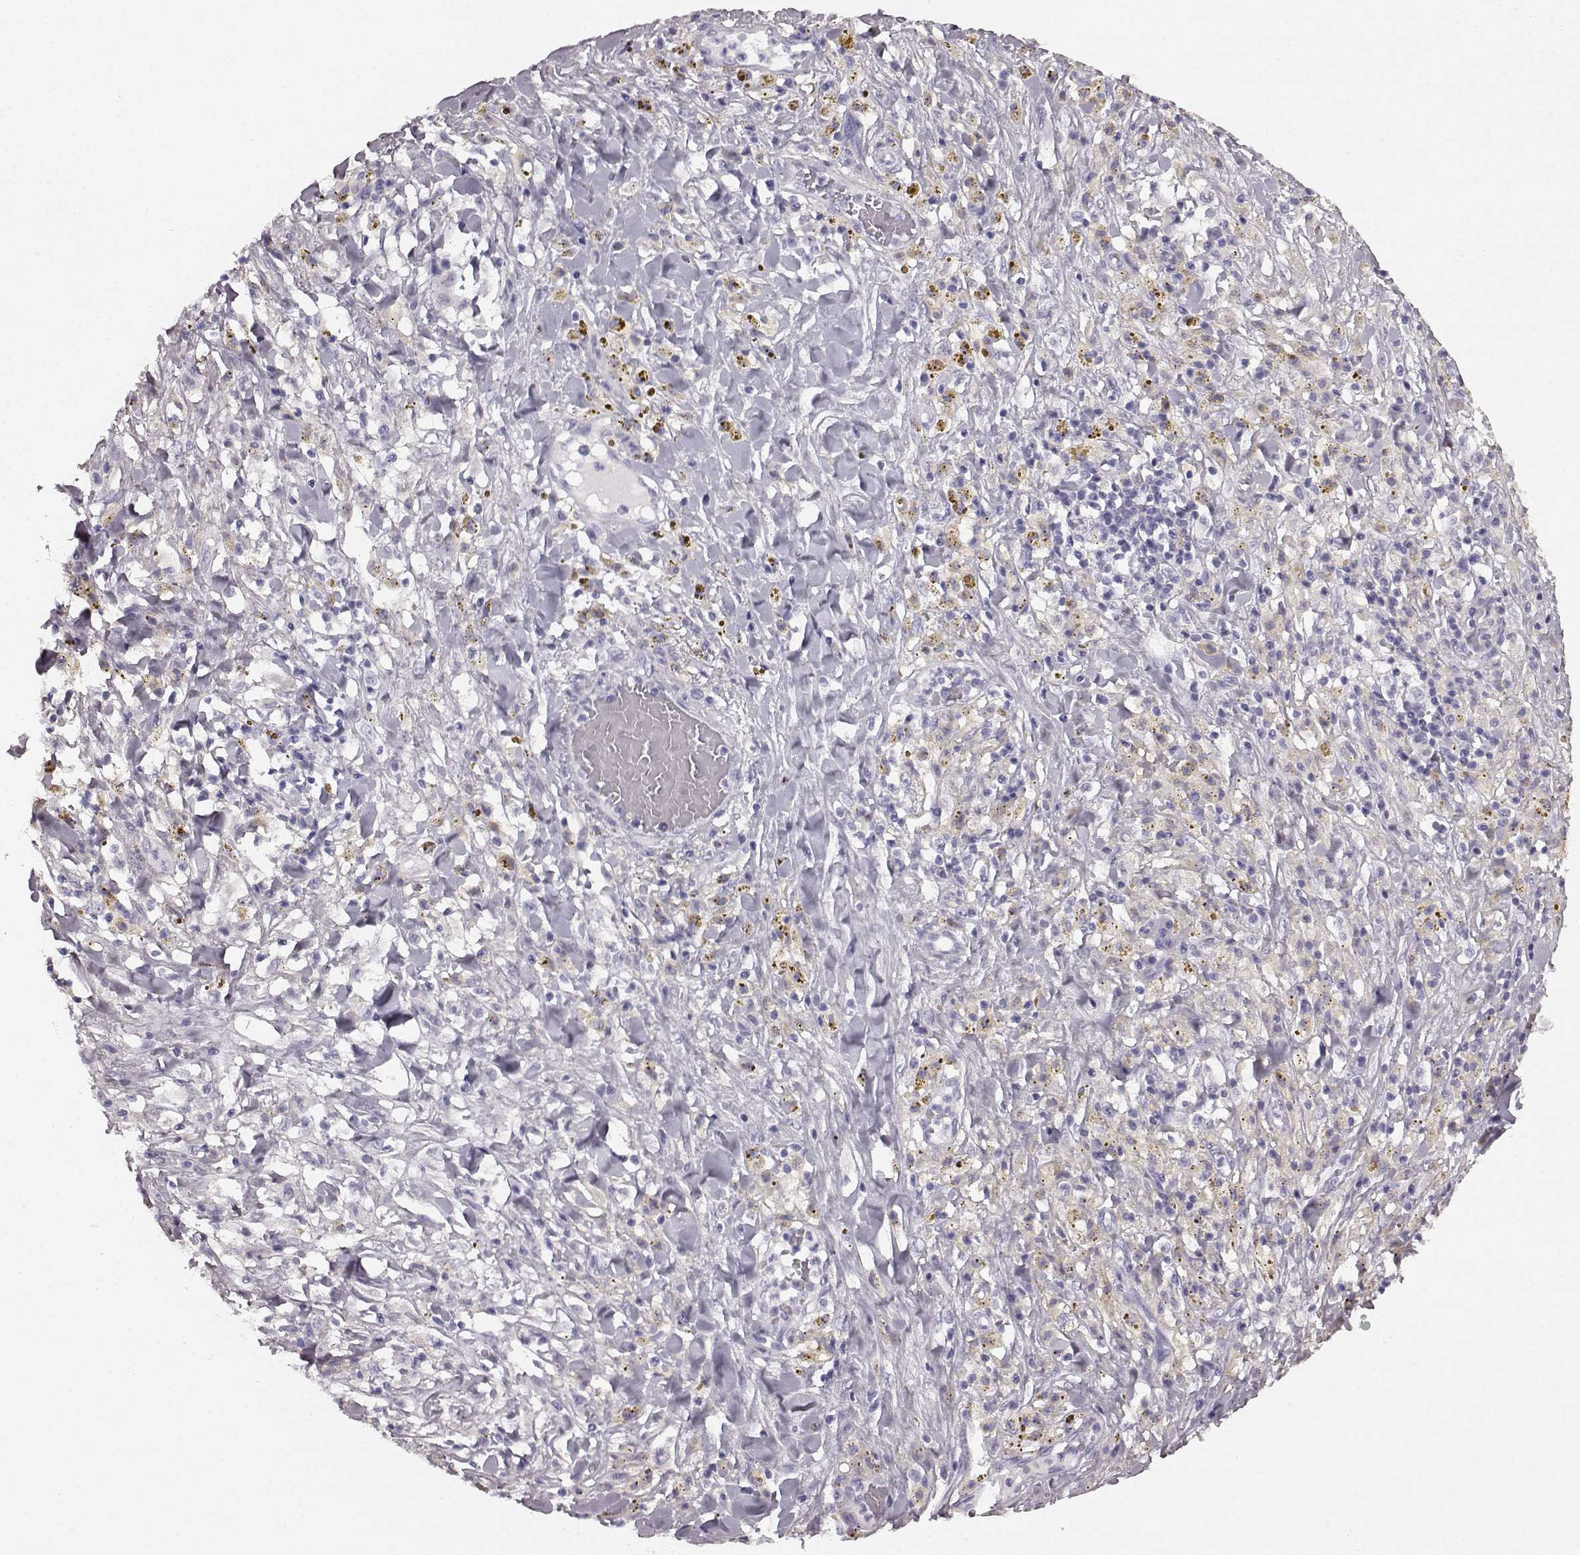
{"staining": {"intensity": "negative", "quantity": "none", "location": "none"}, "tissue": "melanoma", "cell_type": "Tumor cells", "image_type": "cancer", "snomed": [{"axis": "morphology", "description": "Malignant melanoma, NOS"}, {"axis": "topography", "description": "Skin"}], "caption": "An IHC histopathology image of malignant melanoma is shown. There is no staining in tumor cells of malignant melanoma.", "gene": "AIPL1", "patient": {"sex": "female", "age": 91}}